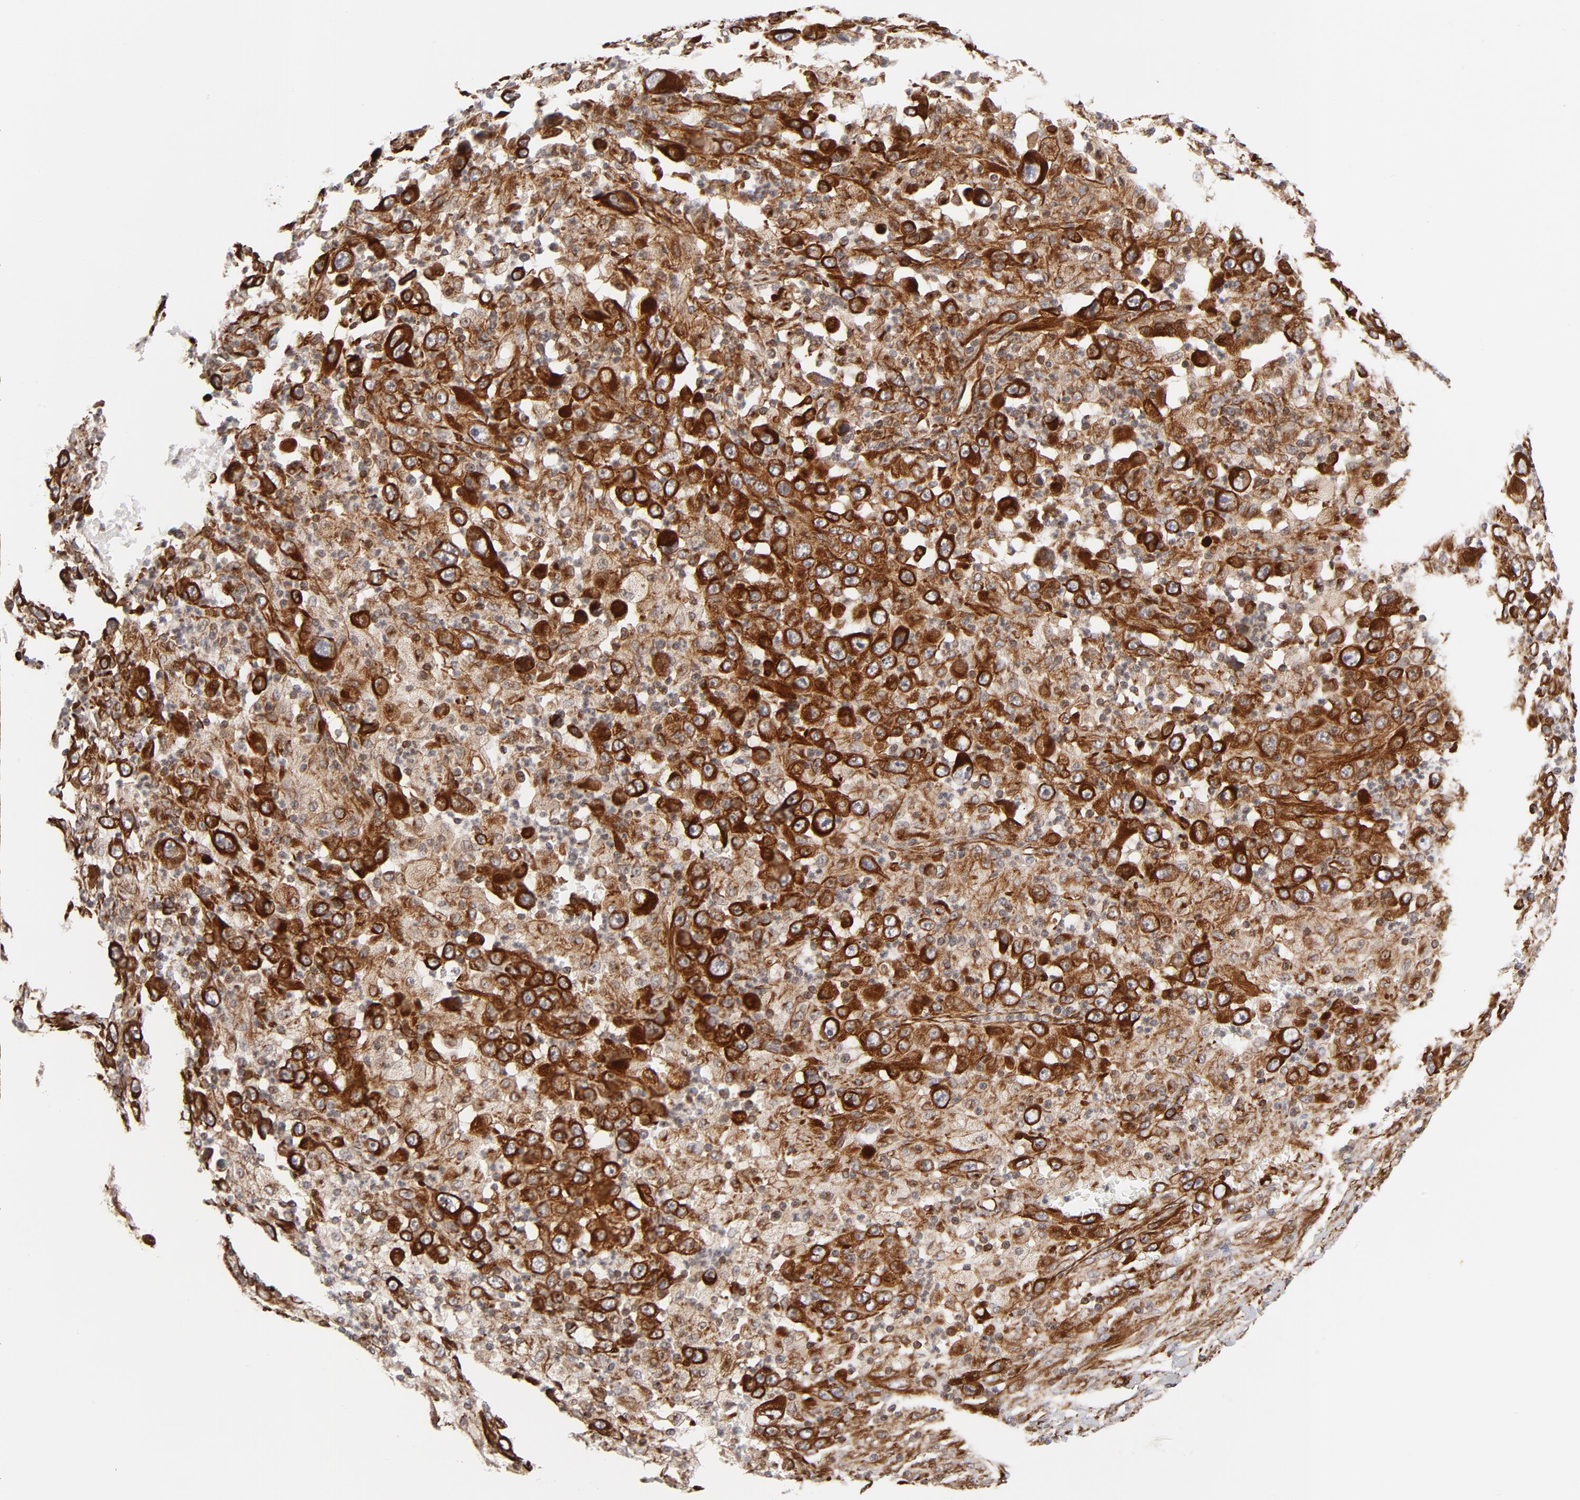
{"staining": {"intensity": "strong", "quantity": ">75%", "location": "cytoplasmic/membranous"}, "tissue": "melanoma", "cell_type": "Tumor cells", "image_type": "cancer", "snomed": [{"axis": "morphology", "description": "Malignant melanoma, Metastatic site"}, {"axis": "topography", "description": "Skin"}], "caption": "Approximately >75% of tumor cells in human malignant melanoma (metastatic site) exhibit strong cytoplasmic/membranous protein expression as visualized by brown immunohistochemical staining.", "gene": "DNAAF2", "patient": {"sex": "female", "age": 56}}